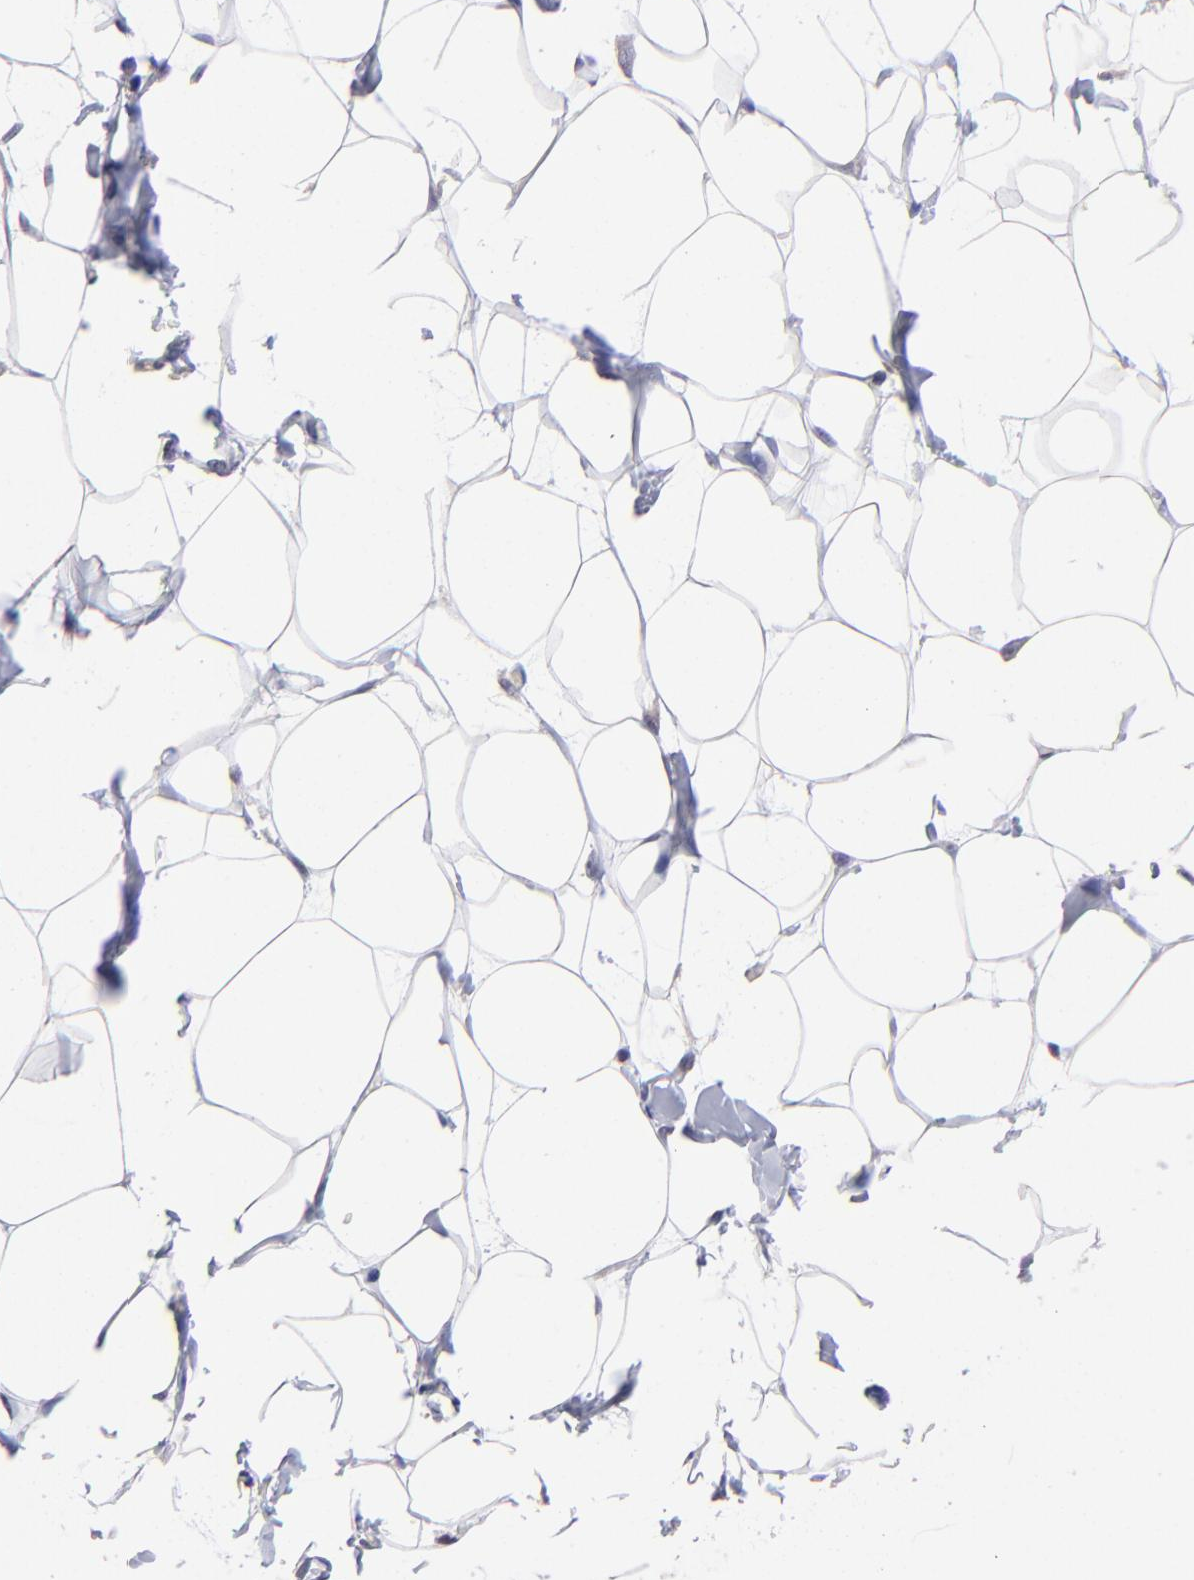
{"staining": {"intensity": "negative", "quantity": "none", "location": "none"}, "tissue": "breast", "cell_type": "Adipocytes", "image_type": "normal", "snomed": [{"axis": "morphology", "description": "Normal tissue, NOS"}, {"axis": "topography", "description": "Breast"}, {"axis": "topography", "description": "Adipose tissue"}], "caption": "IHC of unremarkable breast reveals no positivity in adipocytes. (Stains: DAB (3,3'-diaminobenzidine) immunohistochemistry (IHC) with hematoxylin counter stain, Microscopy: brightfield microscopy at high magnification).", "gene": "DNMT1", "patient": {"sex": "female", "age": 25}}